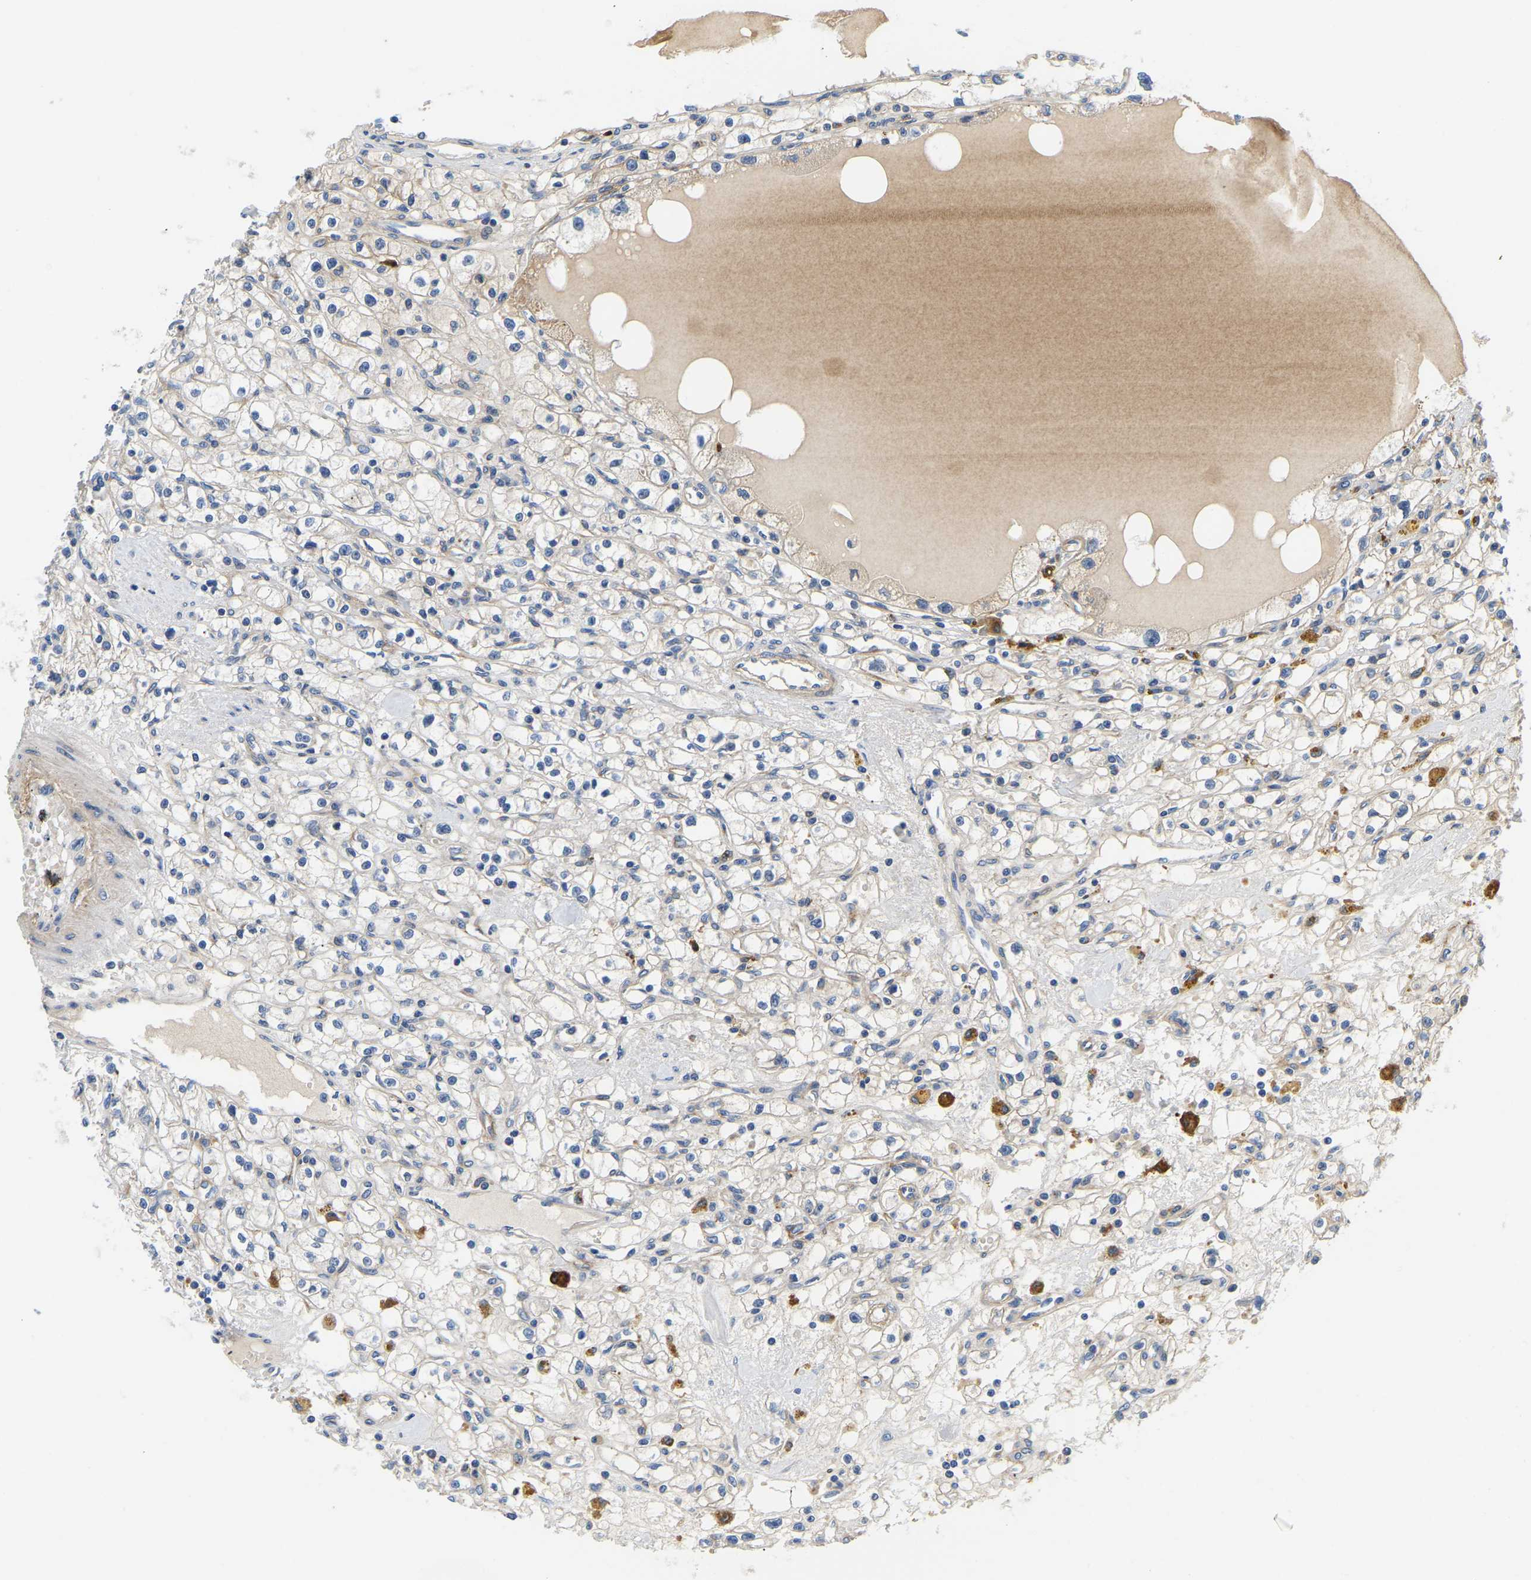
{"staining": {"intensity": "negative", "quantity": "none", "location": "none"}, "tissue": "renal cancer", "cell_type": "Tumor cells", "image_type": "cancer", "snomed": [{"axis": "morphology", "description": "Adenocarcinoma, NOS"}, {"axis": "topography", "description": "Kidney"}], "caption": "An immunohistochemistry (IHC) photomicrograph of renal cancer is shown. There is no staining in tumor cells of renal cancer.", "gene": "LIAS", "patient": {"sex": "male", "age": 56}}